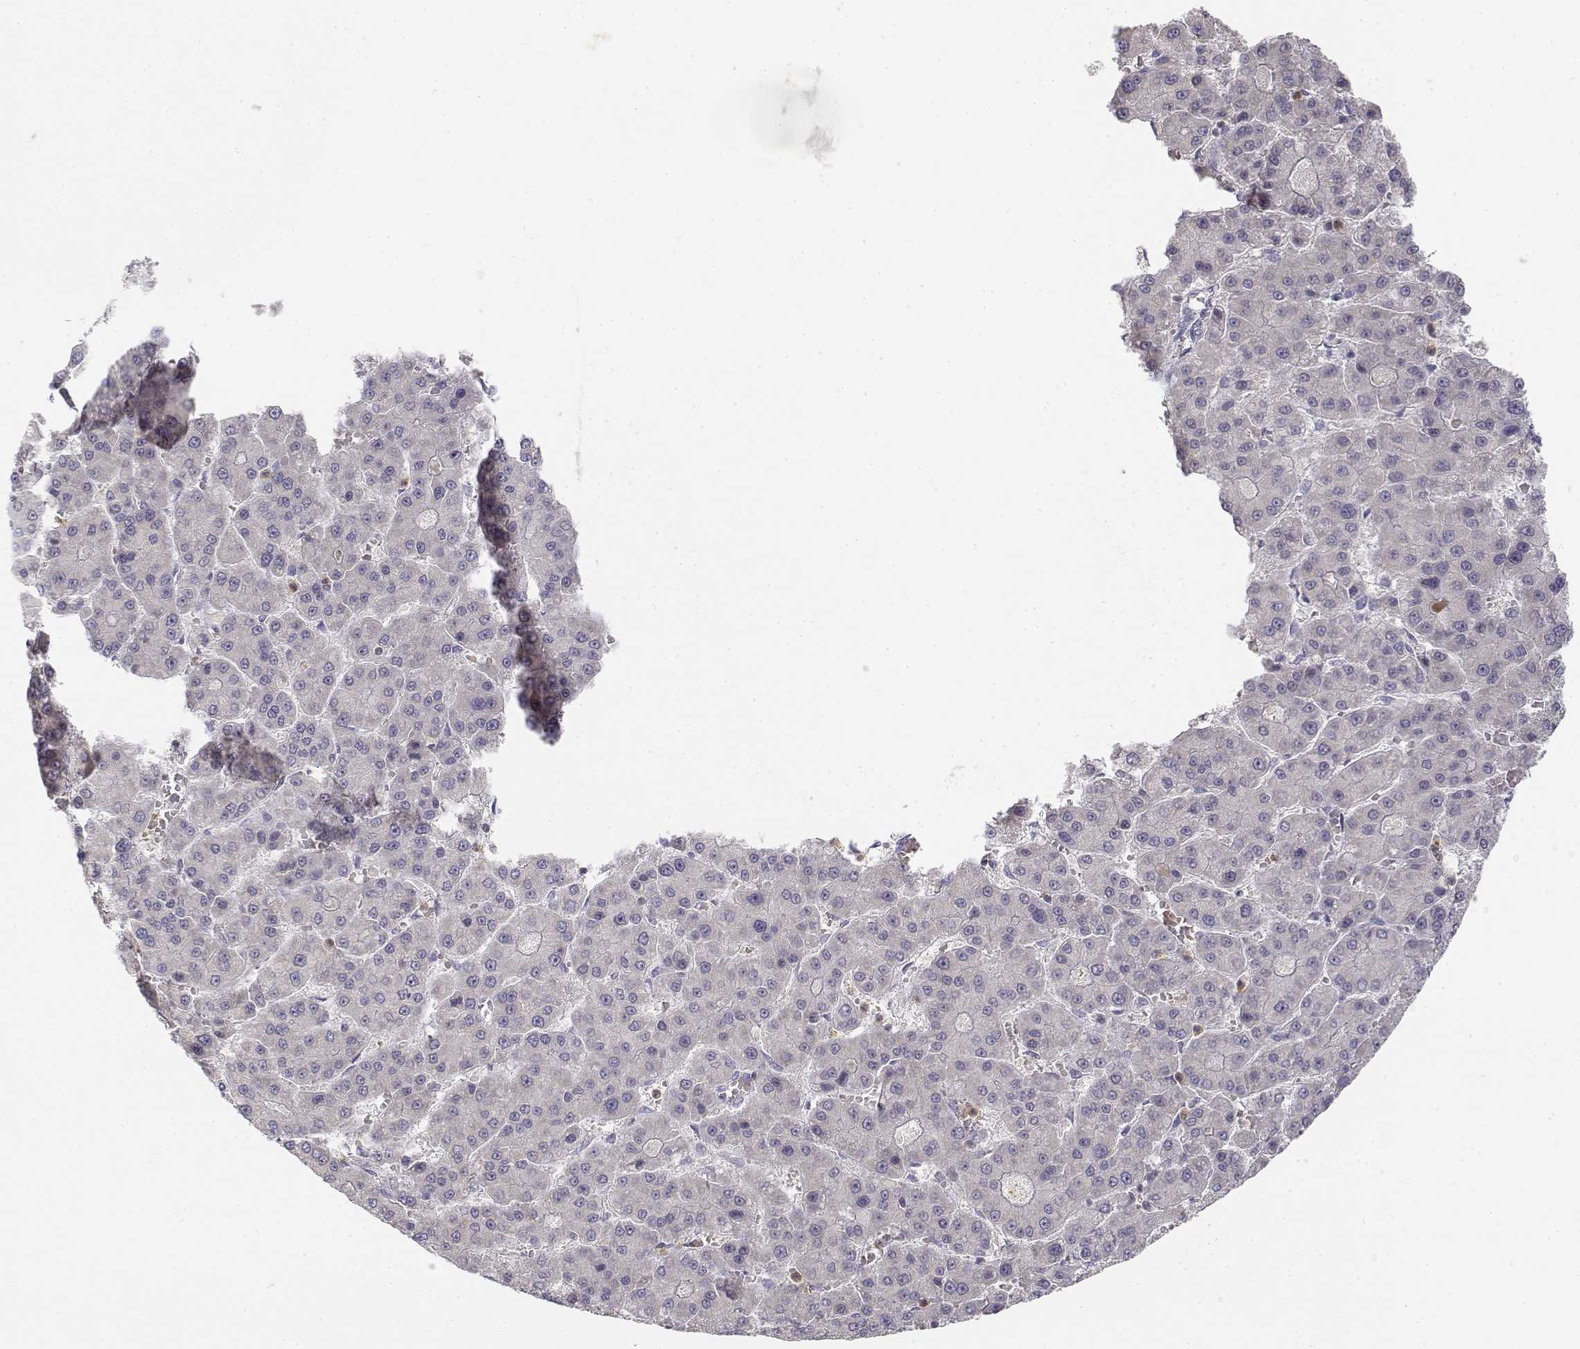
{"staining": {"intensity": "negative", "quantity": "none", "location": "none"}, "tissue": "liver cancer", "cell_type": "Tumor cells", "image_type": "cancer", "snomed": [{"axis": "morphology", "description": "Carcinoma, Hepatocellular, NOS"}, {"axis": "topography", "description": "Liver"}], "caption": "The immunohistochemistry (IHC) image has no significant positivity in tumor cells of liver cancer tissue. Brightfield microscopy of immunohistochemistry (IHC) stained with DAB (3,3'-diaminobenzidine) (brown) and hematoxylin (blue), captured at high magnification.", "gene": "GLIPR1L2", "patient": {"sex": "male", "age": 70}}